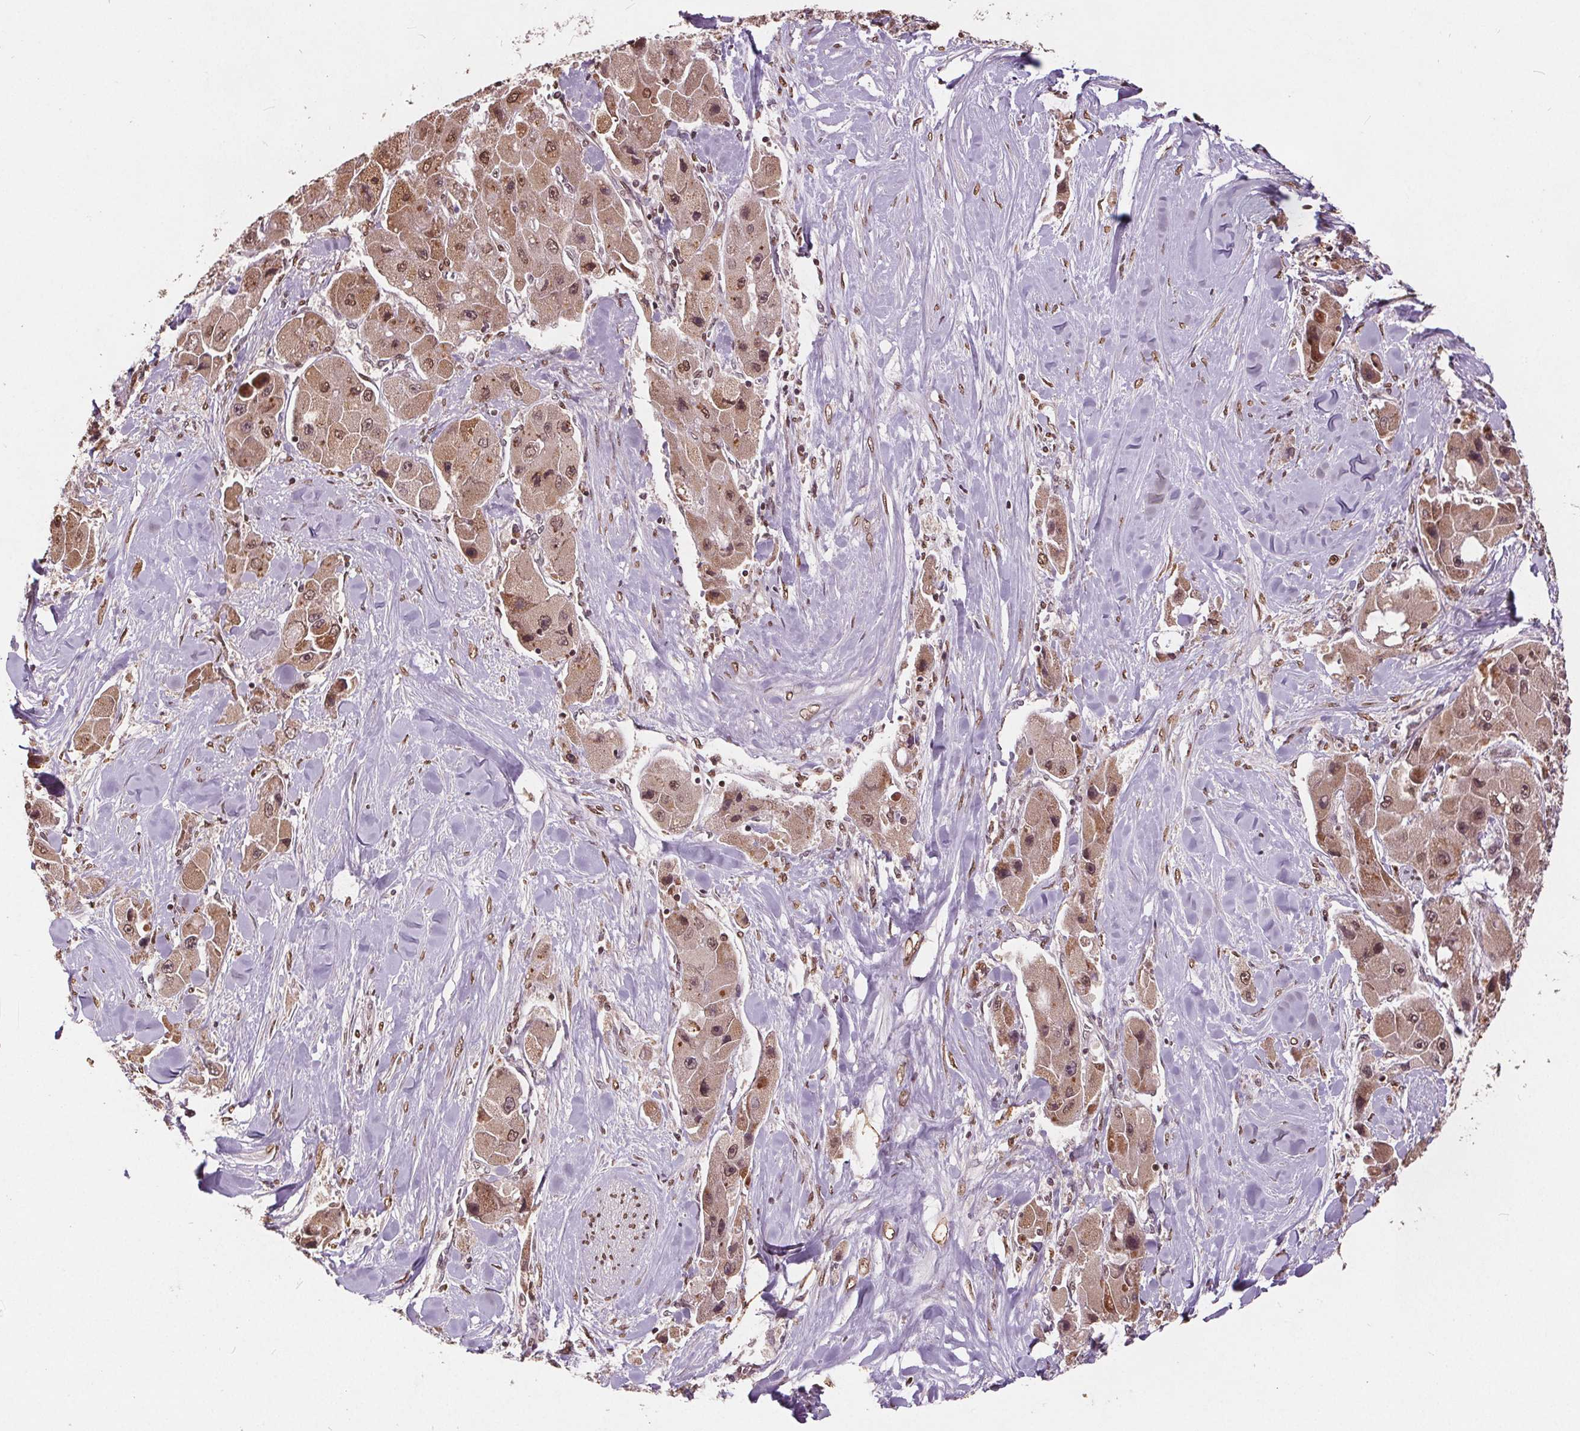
{"staining": {"intensity": "moderate", "quantity": ">75%", "location": "nuclear"}, "tissue": "liver cancer", "cell_type": "Tumor cells", "image_type": "cancer", "snomed": [{"axis": "morphology", "description": "Carcinoma, Hepatocellular, NOS"}, {"axis": "topography", "description": "Liver"}], "caption": "Moderate nuclear staining is appreciated in about >75% of tumor cells in liver cancer (hepatocellular carcinoma).", "gene": "HIF1AN", "patient": {"sex": "male", "age": 24}}